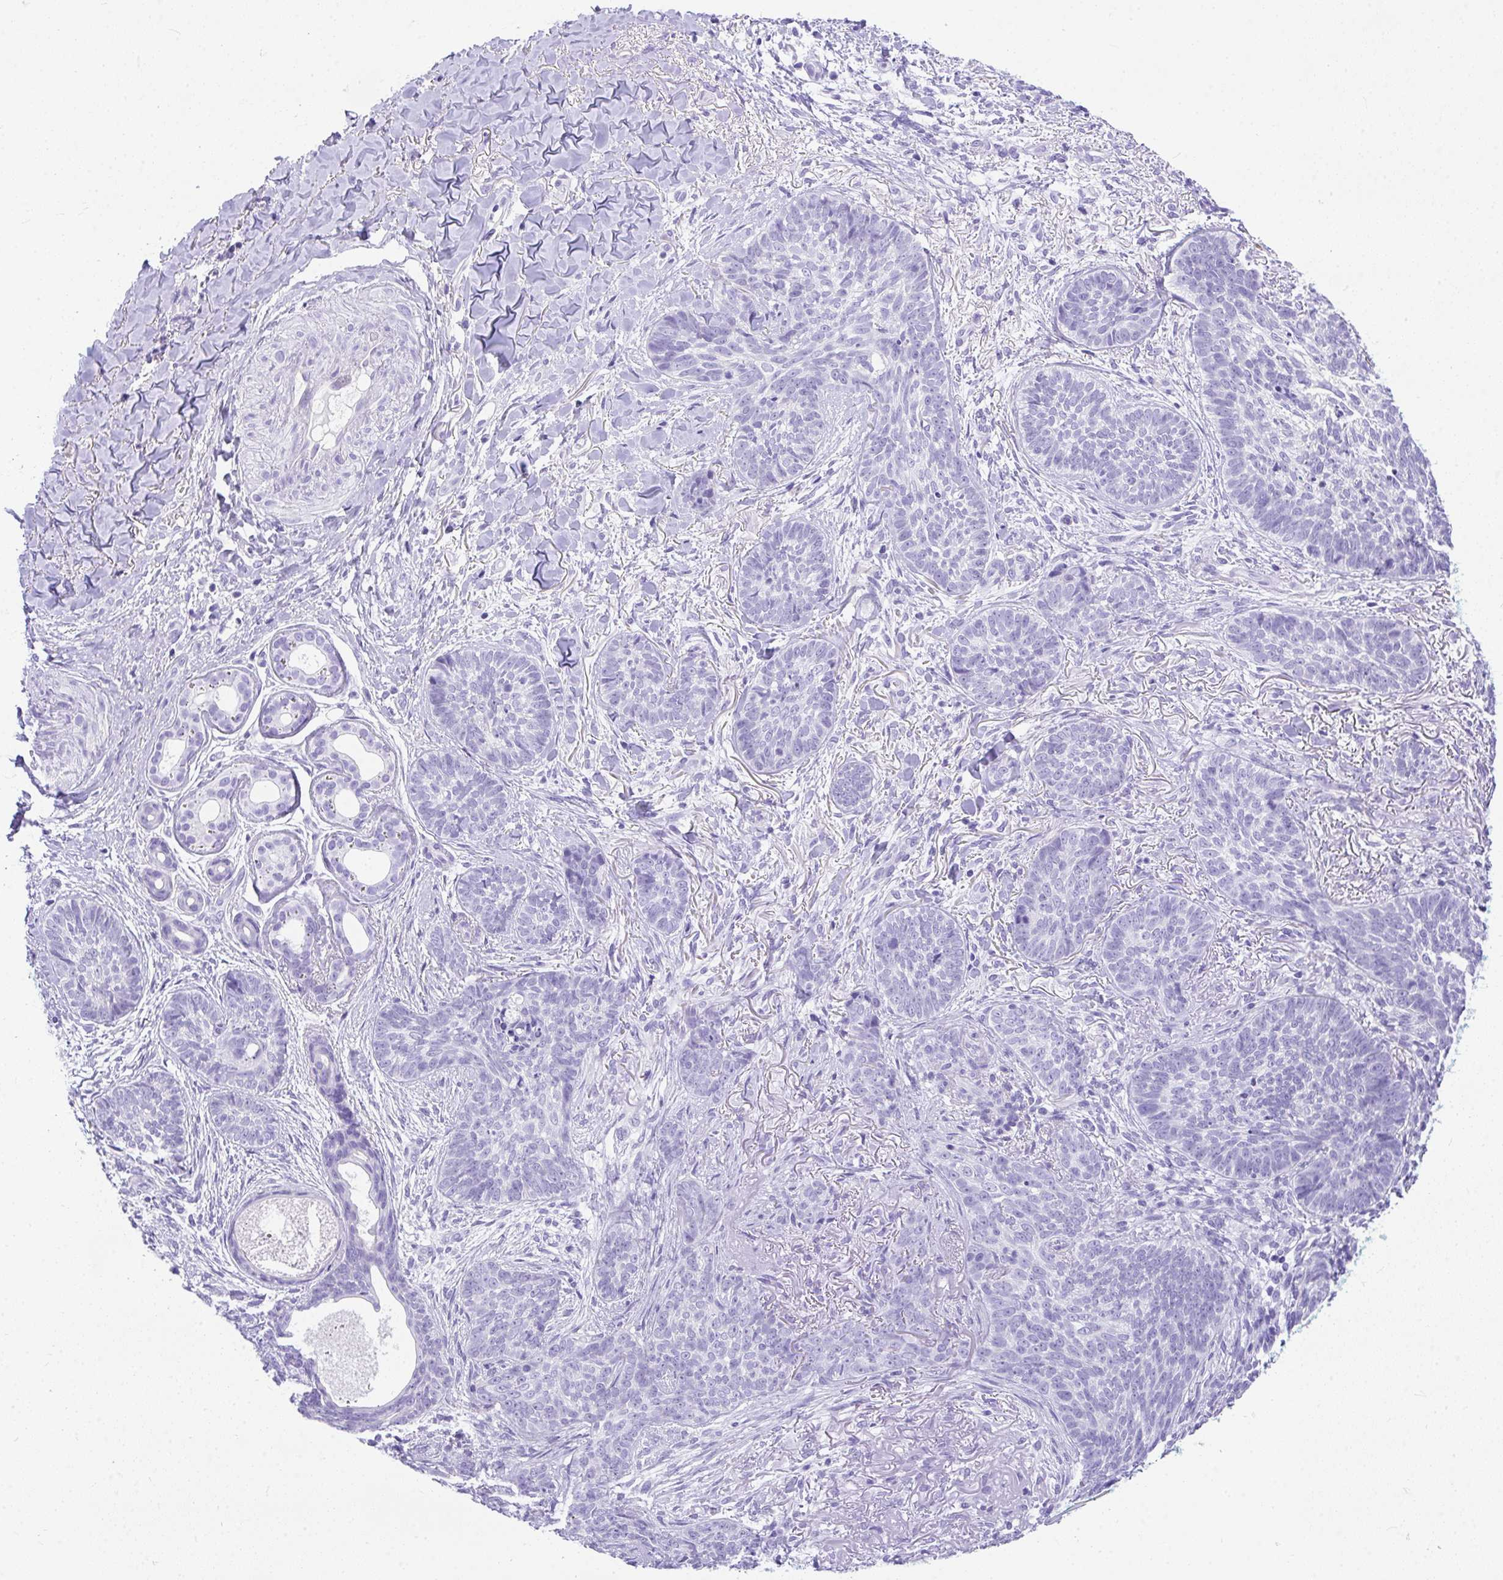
{"staining": {"intensity": "negative", "quantity": "none", "location": "none"}, "tissue": "skin cancer", "cell_type": "Tumor cells", "image_type": "cancer", "snomed": [{"axis": "morphology", "description": "Basal cell carcinoma"}, {"axis": "topography", "description": "Skin"}, {"axis": "topography", "description": "Skin of face"}], "caption": "Skin cancer (basal cell carcinoma) was stained to show a protein in brown. There is no significant positivity in tumor cells.", "gene": "AVIL", "patient": {"sex": "male", "age": 88}}